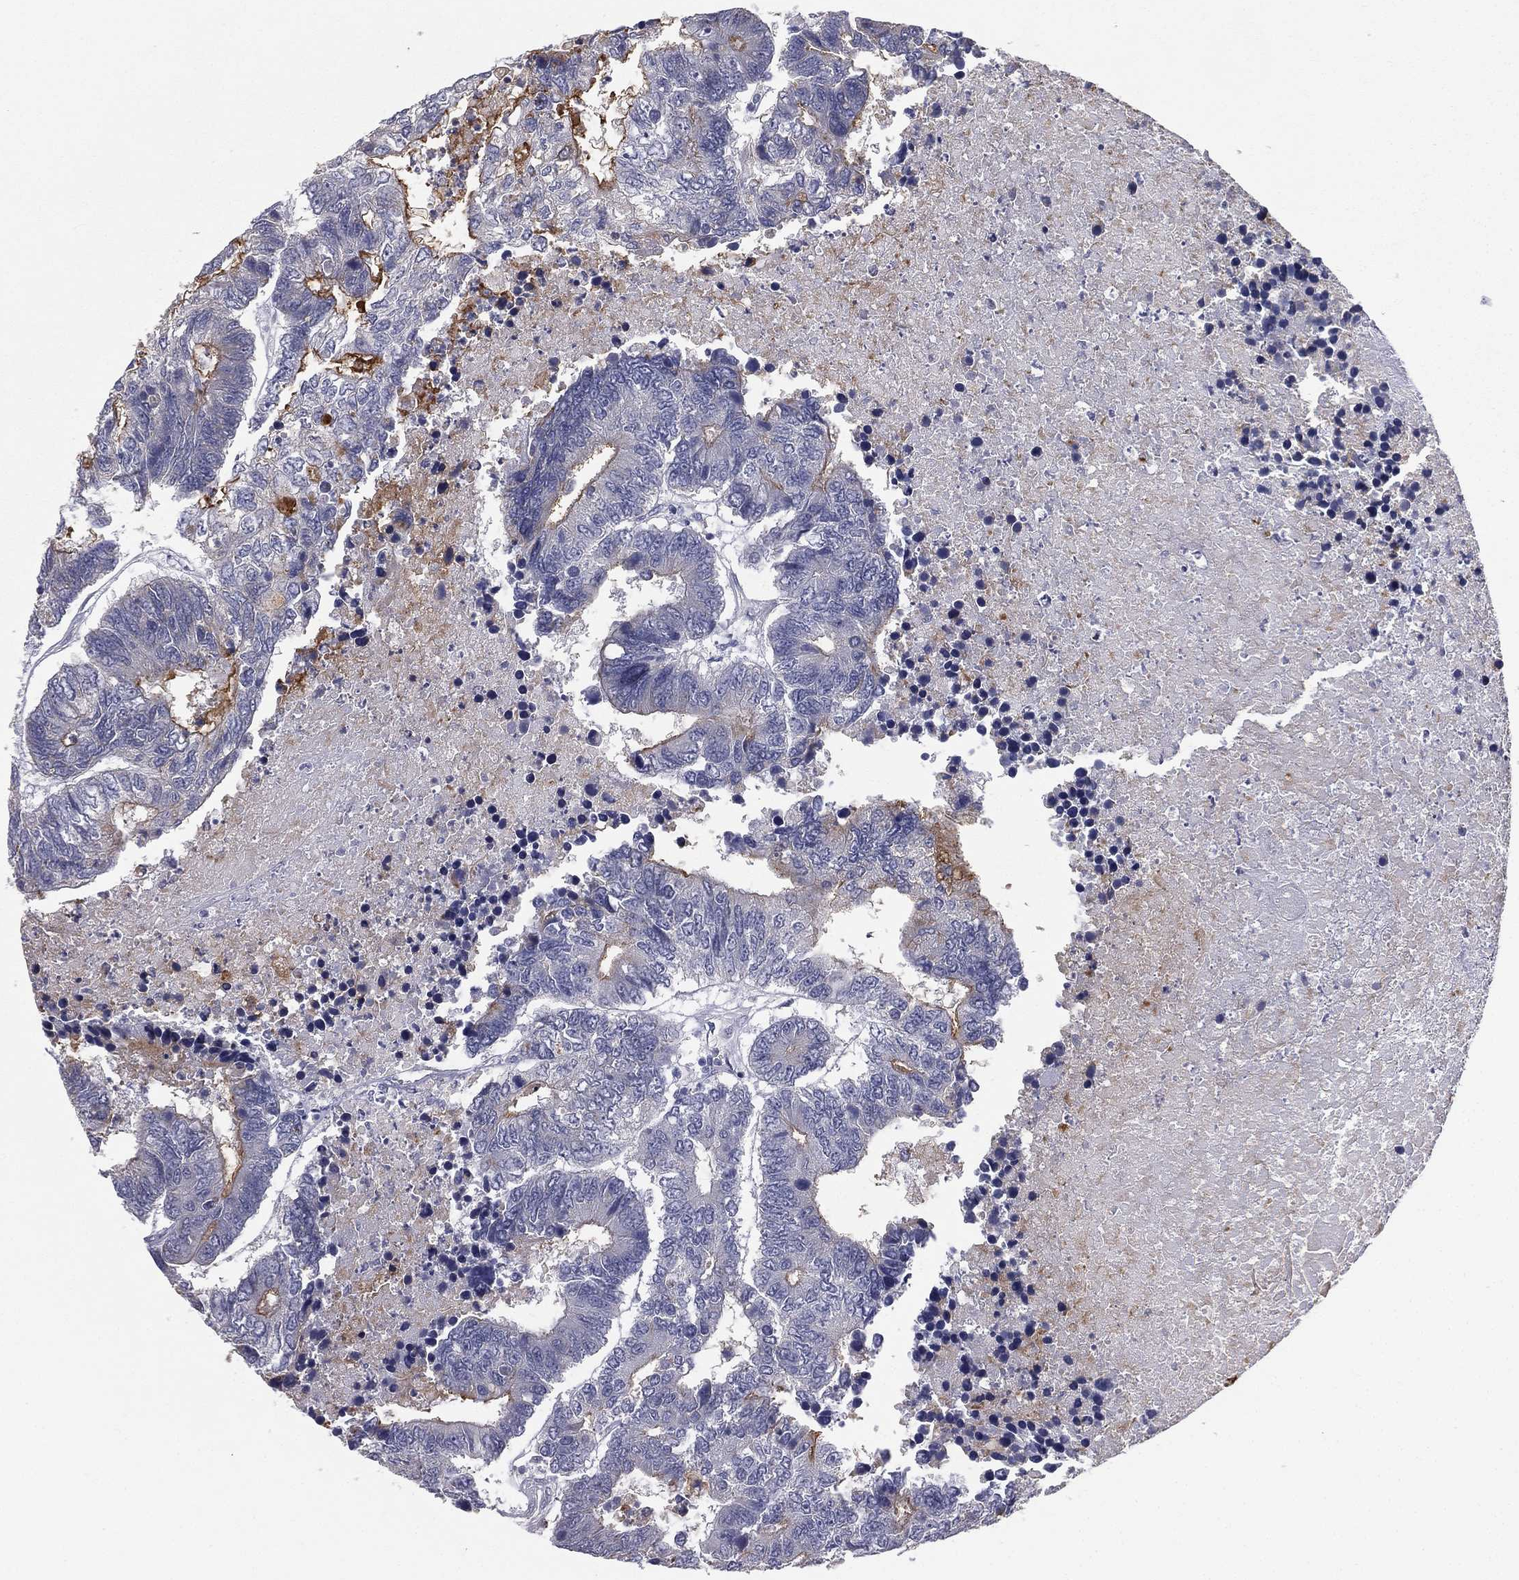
{"staining": {"intensity": "moderate", "quantity": "<25%", "location": "cytoplasmic/membranous"}, "tissue": "colorectal cancer", "cell_type": "Tumor cells", "image_type": "cancer", "snomed": [{"axis": "morphology", "description": "Adenocarcinoma, NOS"}, {"axis": "topography", "description": "Colon"}], "caption": "Colorectal cancer (adenocarcinoma) stained with IHC shows moderate cytoplasmic/membranous staining in about <25% of tumor cells.", "gene": "MUC13", "patient": {"sex": "female", "age": 48}}